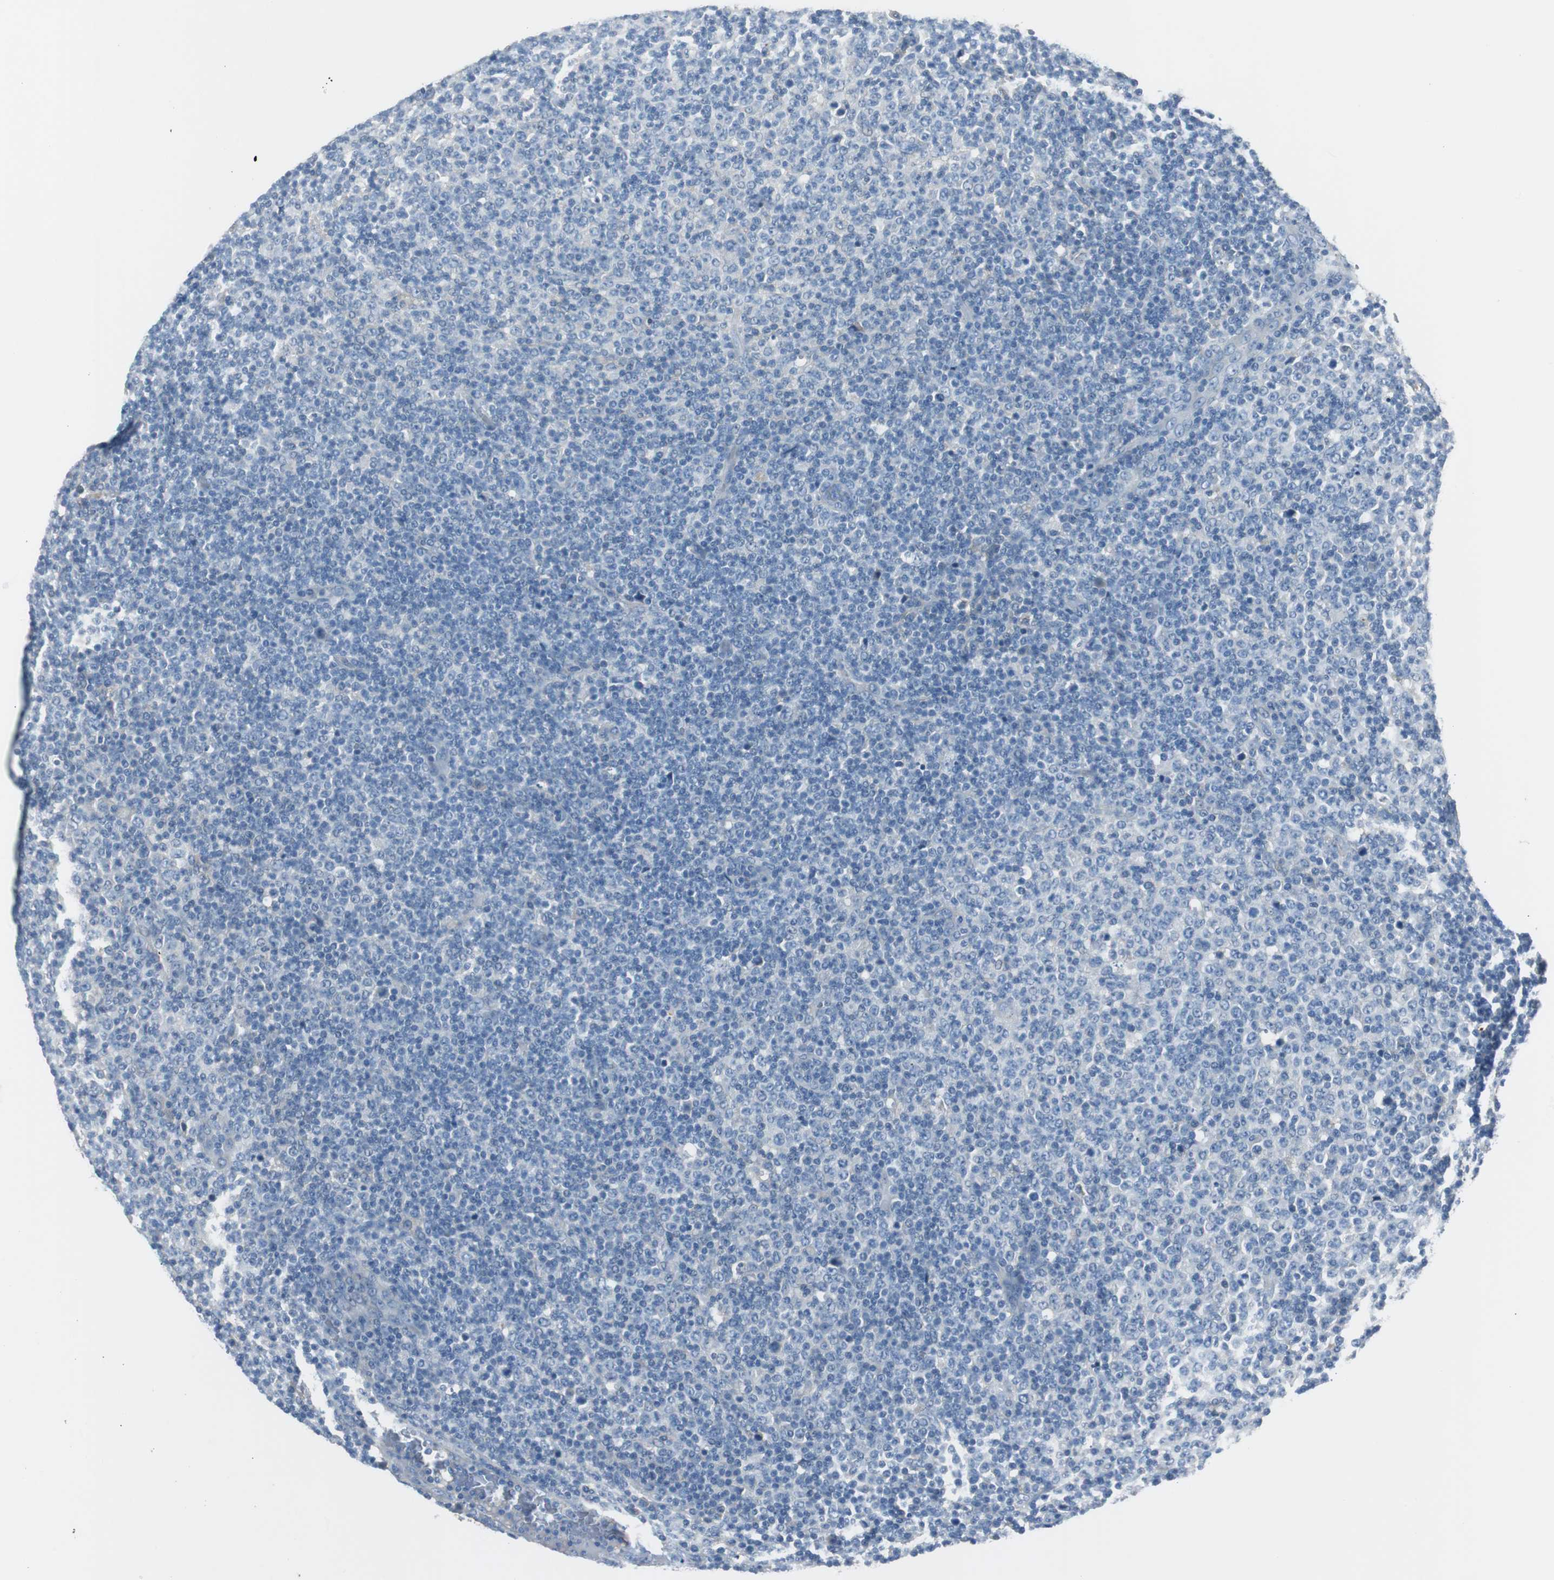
{"staining": {"intensity": "negative", "quantity": "none", "location": "none"}, "tissue": "lymphoma", "cell_type": "Tumor cells", "image_type": "cancer", "snomed": [{"axis": "morphology", "description": "Malignant lymphoma, non-Hodgkin's type, Low grade"}, {"axis": "topography", "description": "Lymph node"}], "caption": "A histopathology image of lymphoma stained for a protein reveals no brown staining in tumor cells. (DAB (3,3'-diaminobenzidine) immunohistochemistry (IHC) visualized using brightfield microscopy, high magnification).", "gene": "SERPINF1", "patient": {"sex": "male", "age": 70}}